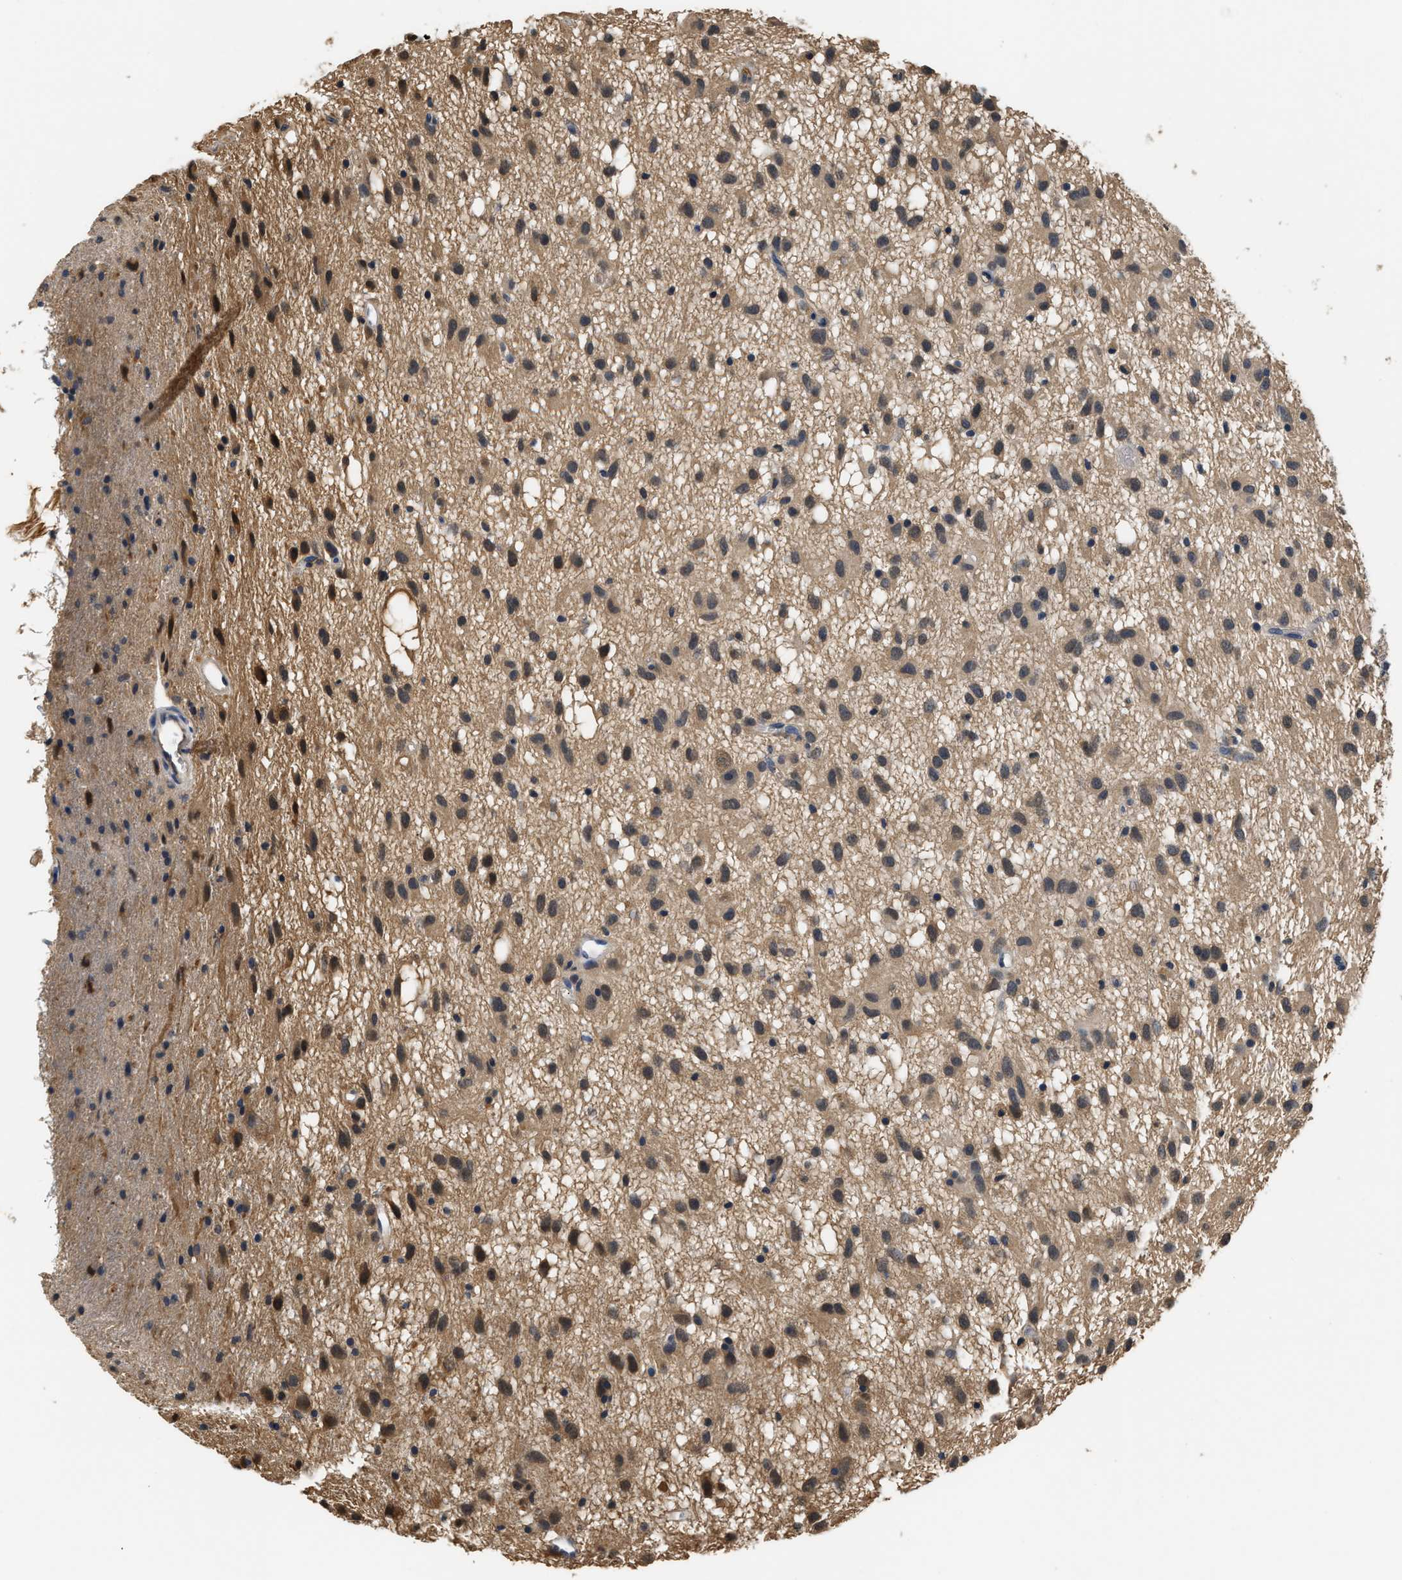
{"staining": {"intensity": "weak", "quantity": ">75%", "location": "cytoplasmic/membranous,nuclear"}, "tissue": "glioma", "cell_type": "Tumor cells", "image_type": "cancer", "snomed": [{"axis": "morphology", "description": "Glioma, malignant, Low grade"}, {"axis": "topography", "description": "Brain"}], "caption": "Immunohistochemistry of glioma exhibits low levels of weak cytoplasmic/membranous and nuclear expression in approximately >75% of tumor cells.", "gene": "GPI", "patient": {"sex": "male", "age": 77}}